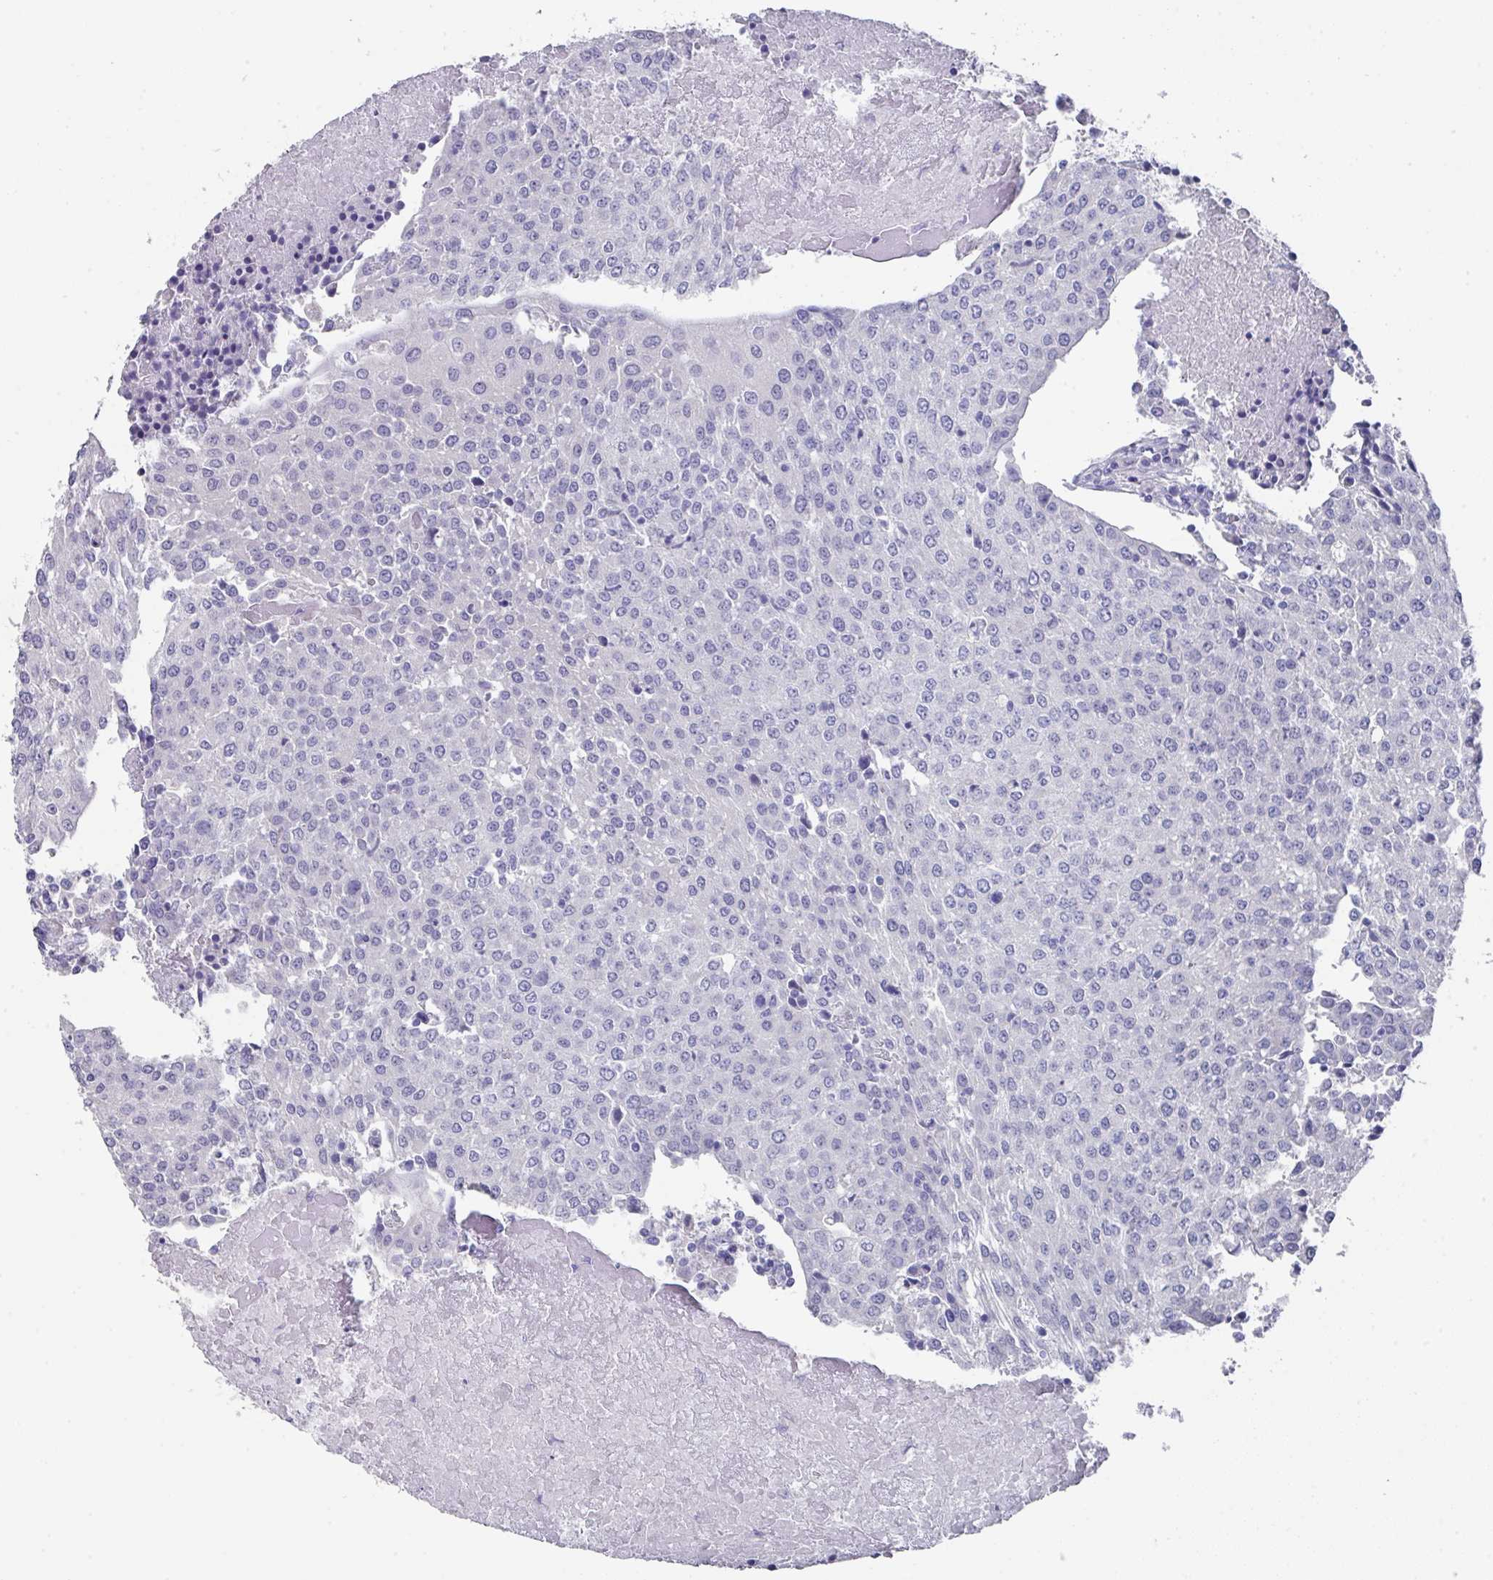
{"staining": {"intensity": "negative", "quantity": "none", "location": "none"}, "tissue": "urothelial cancer", "cell_type": "Tumor cells", "image_type": "cancer", "snomed": [{"axis": "morphology", "description": "Urothelial carcinoma, High grade"}, {"axis": "topography", "description": "Urinary bladder"}], "caption": "A high-resolution histopathology image shows IHC staining of urothelial cancer, which displays no significant expression in tumor cells.", "gene": "DAZL", "patient": {"sex": "female", "age": 85}}